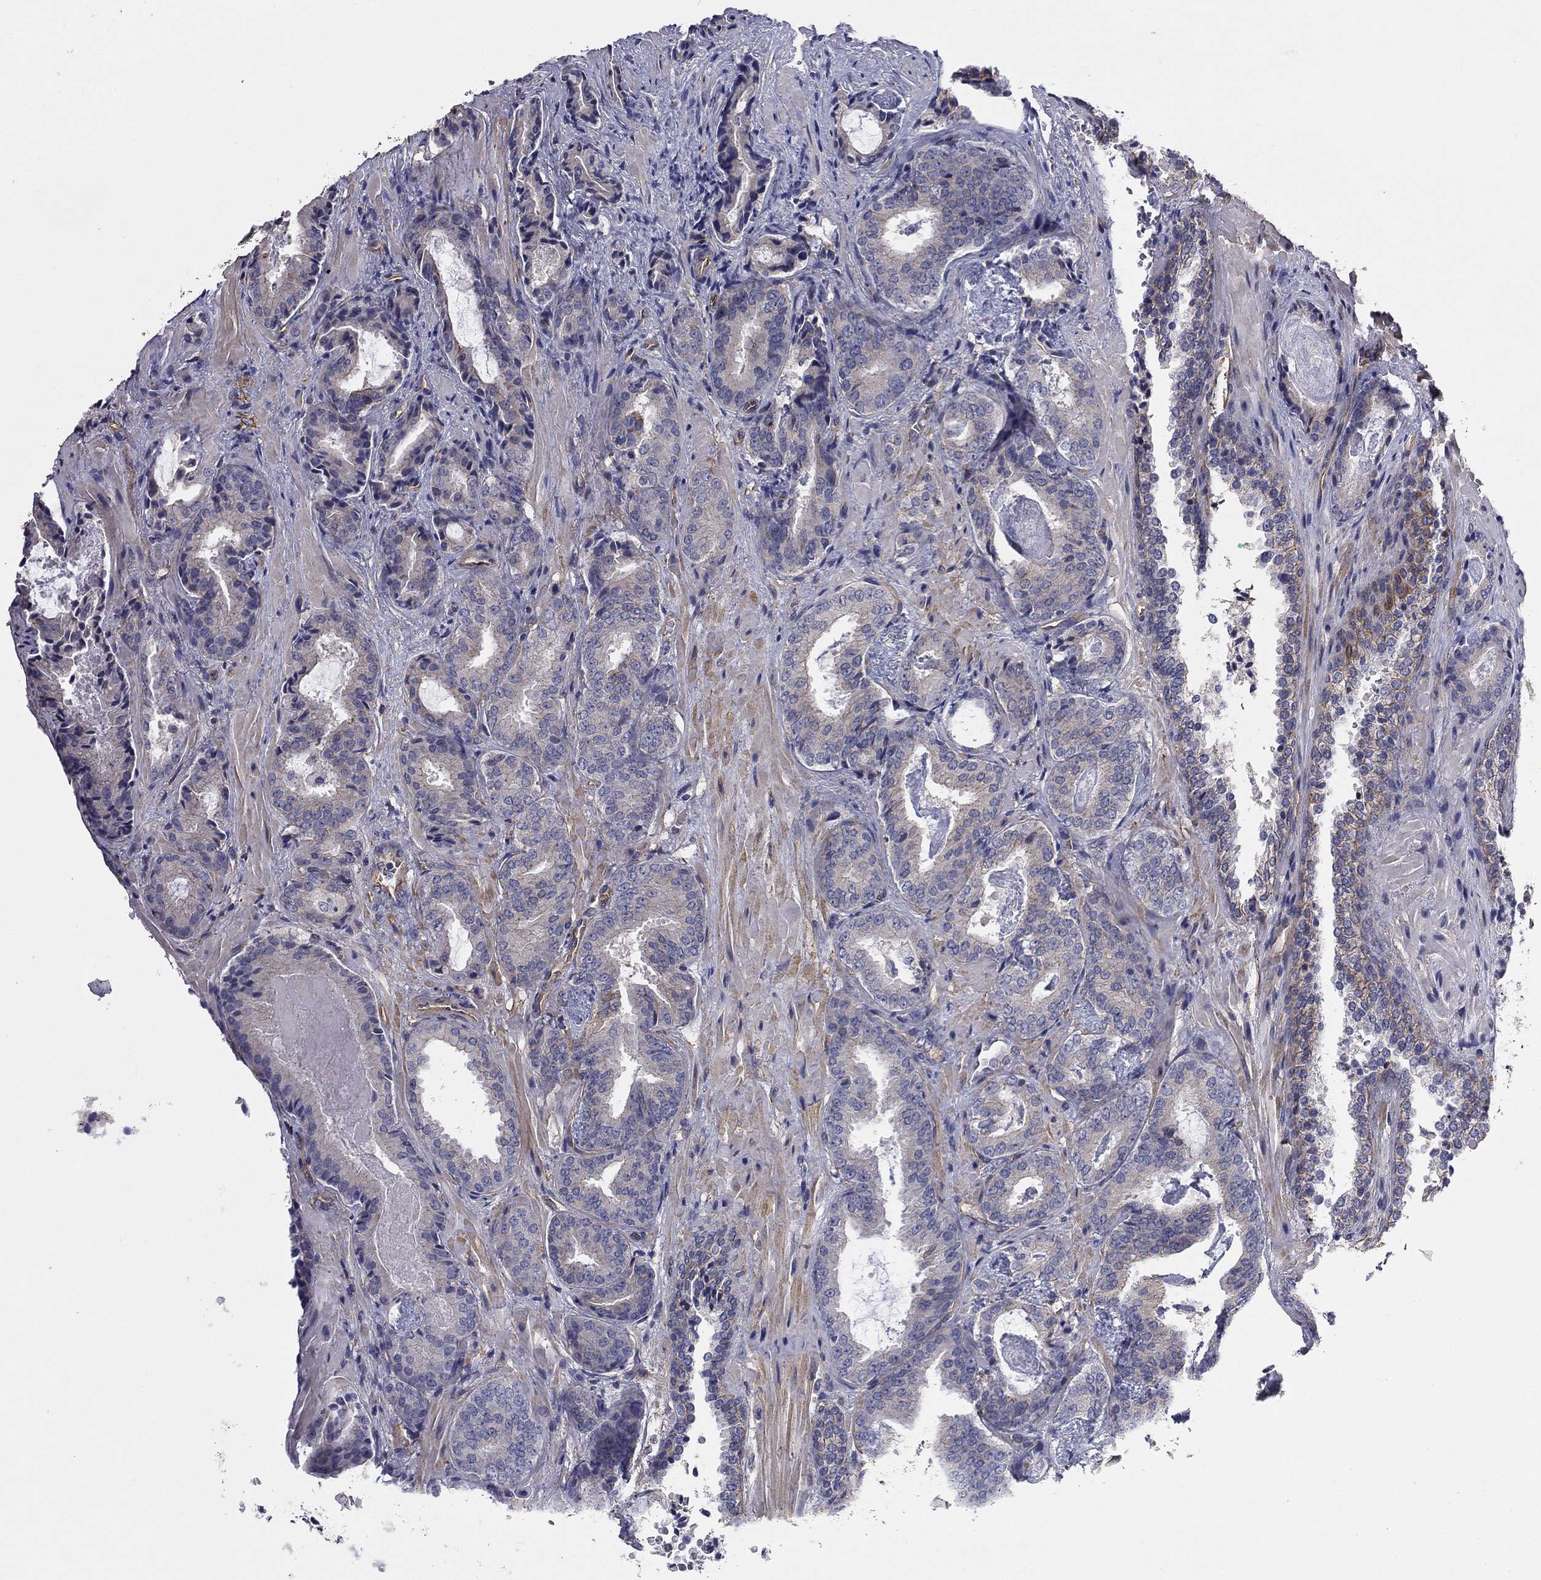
{"staining": {"intensity": "negative", "quantity": "none", "location": "none"}, "tissue": "prostate cancer", "cell_type": "Tumor cells", "image_type": "cancer", "snomed": [{"axis": "morphology", "description": "Adenocarcinoma, Low grade"}, {"axis": "topography", "description": "Prostate"}], "caption": "This is an IHC micrograph of prostate low-grade adenocarcinoma. There is no staining in tumor cells.", "gene": "TCHH", "patient": {"sex": "male", "age": 68}}